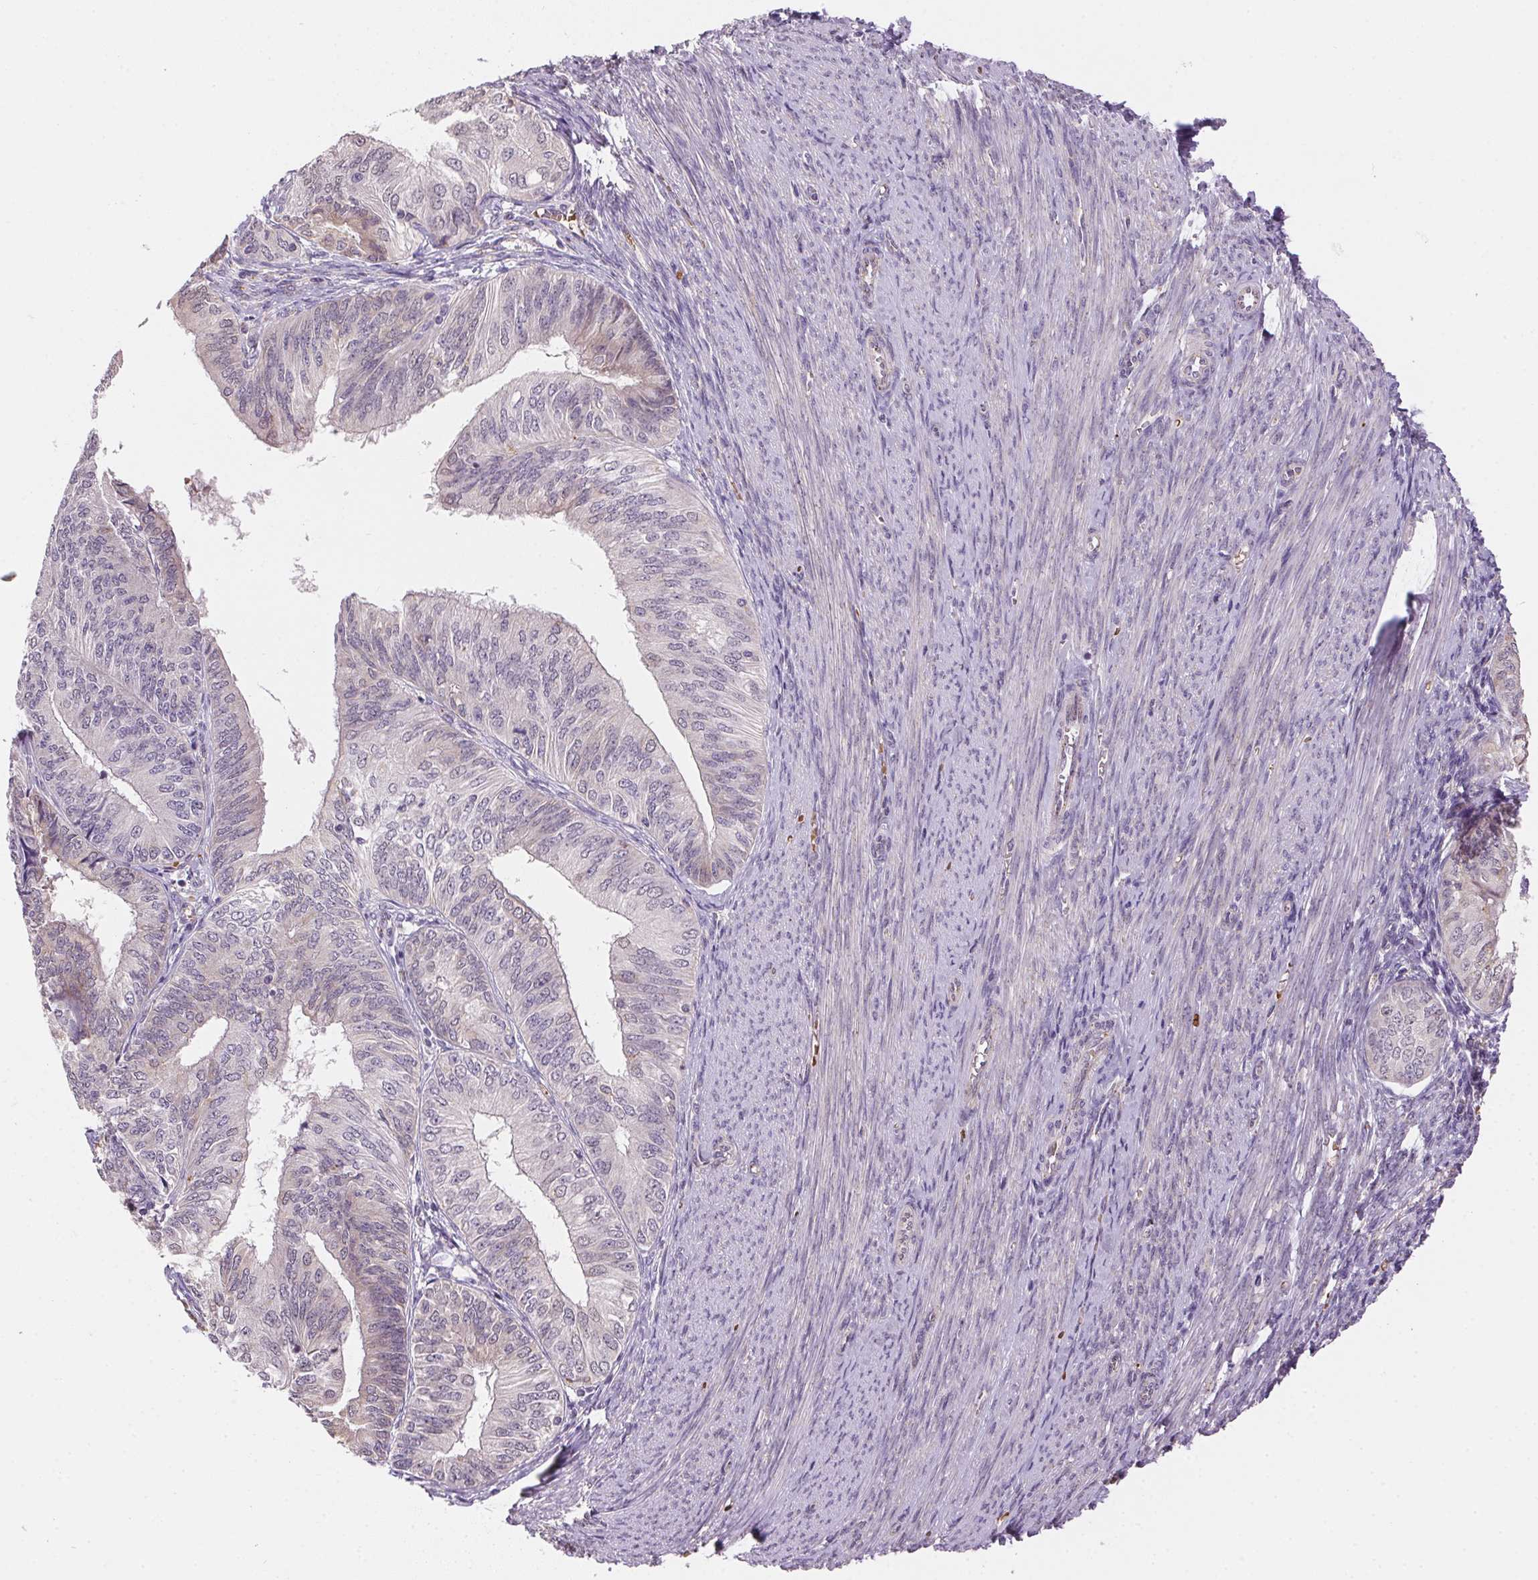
{"staining": {"intensity": "negative", "quantity": "none", "location": "none"}, "tissue": "endometrial cancer", "cell_type": "Tumor cells", "image_type": "cancer", "snomed": [{"axis": "morphology", "description": "Adenocarcinoma, NOS"}, {"axis": "topography", "description": "Endometrium"}], "caption": "Immunohistochemical staining of adenocarcinoma (endometrial) reveals no significant staining in tumor cells.", "gene": "METTL13", "patient": {"sex": "female", "age": 58}}